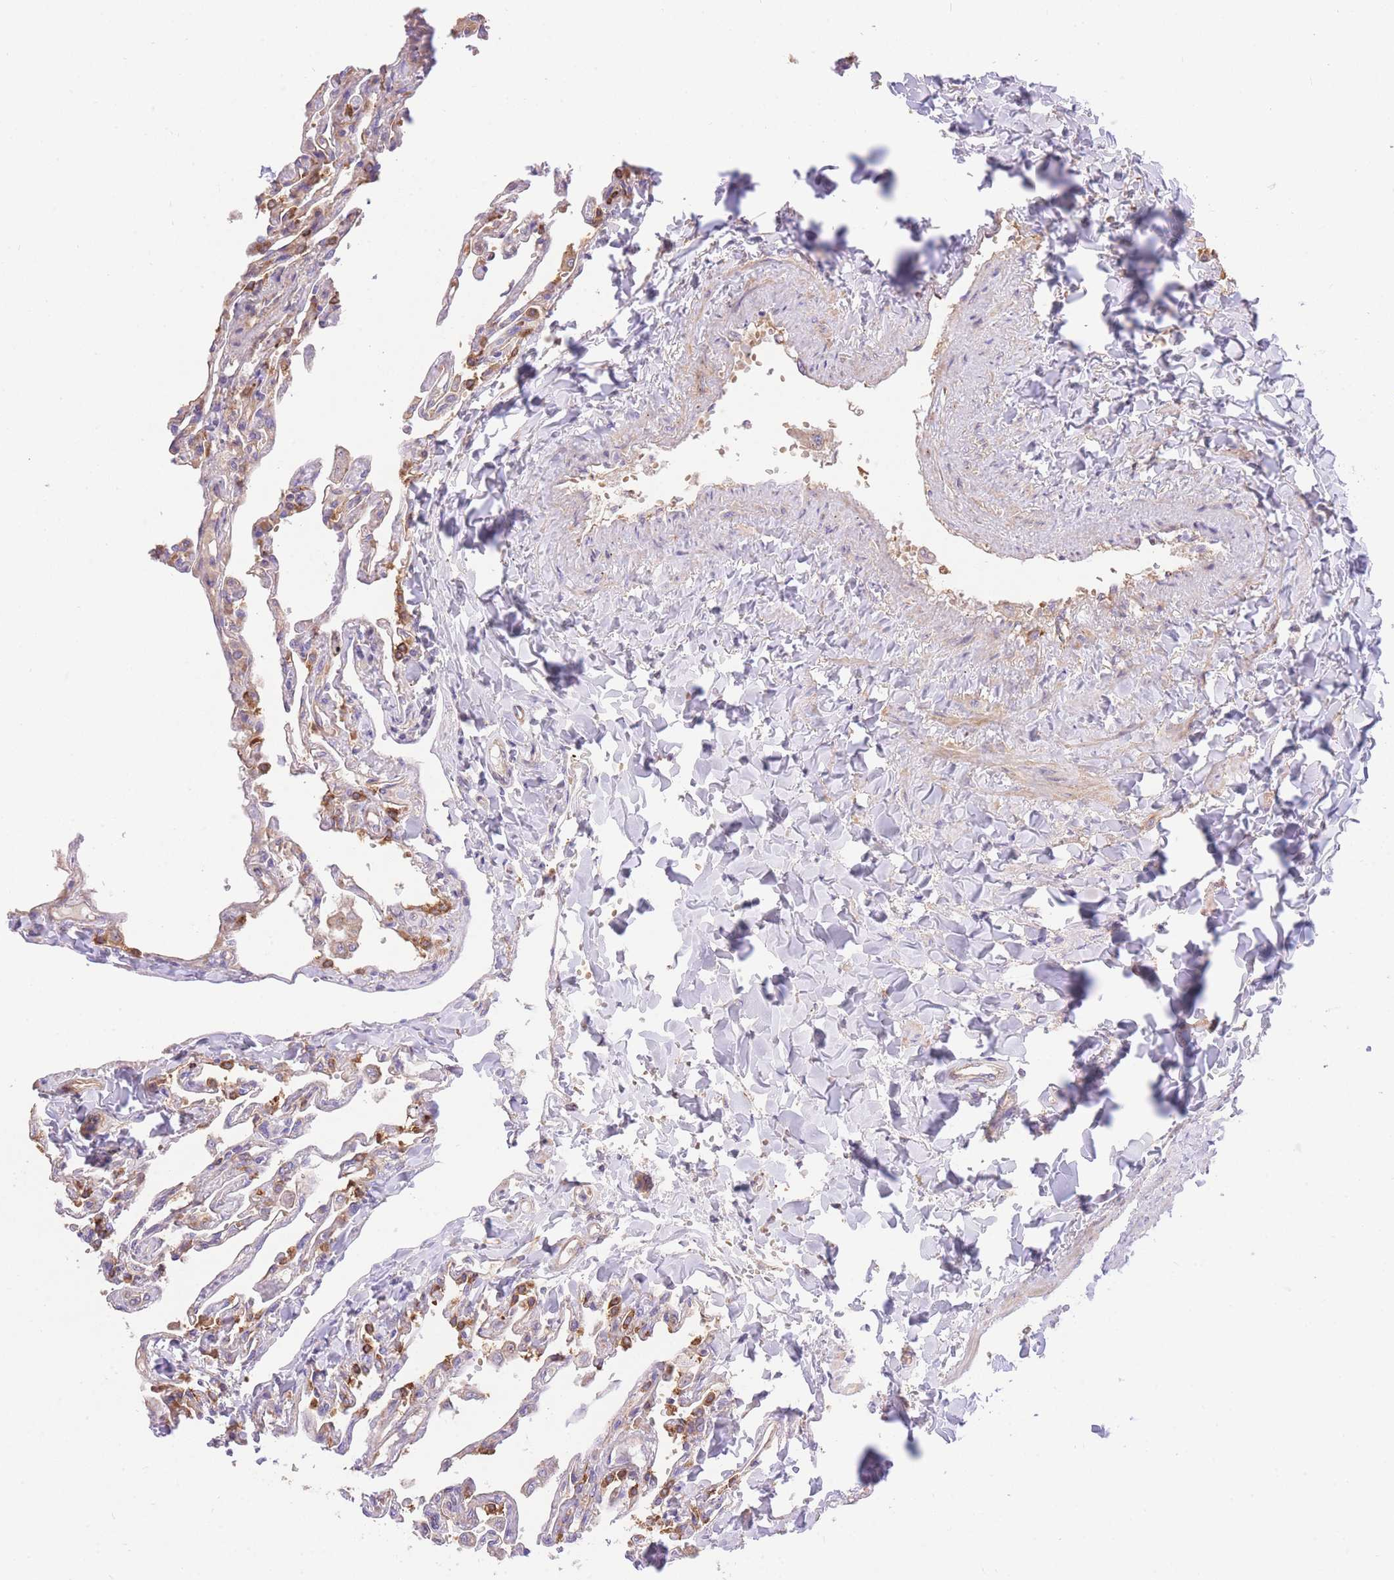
{"staining": {"intensity": "strong", "quantity": "25%-75%", "location": "cytoplasmic/membranous"}, "tissue": "lung", "cell_type": "Alveolar cells", "image_type": "normal", "snomed": [{"axis": "morphology", "description": "Normal tissue, NOS"}, {"axis": "topography", "description": "Lung"}], "caption": "Immunohistochemistry of normal lung displays high levels of strong cytoplasmic/membranous positivity in approximately 25%-75% of alveolar cells.", "gene": "INSYN2B", "patient": {"sex": "male", "age": 21}}